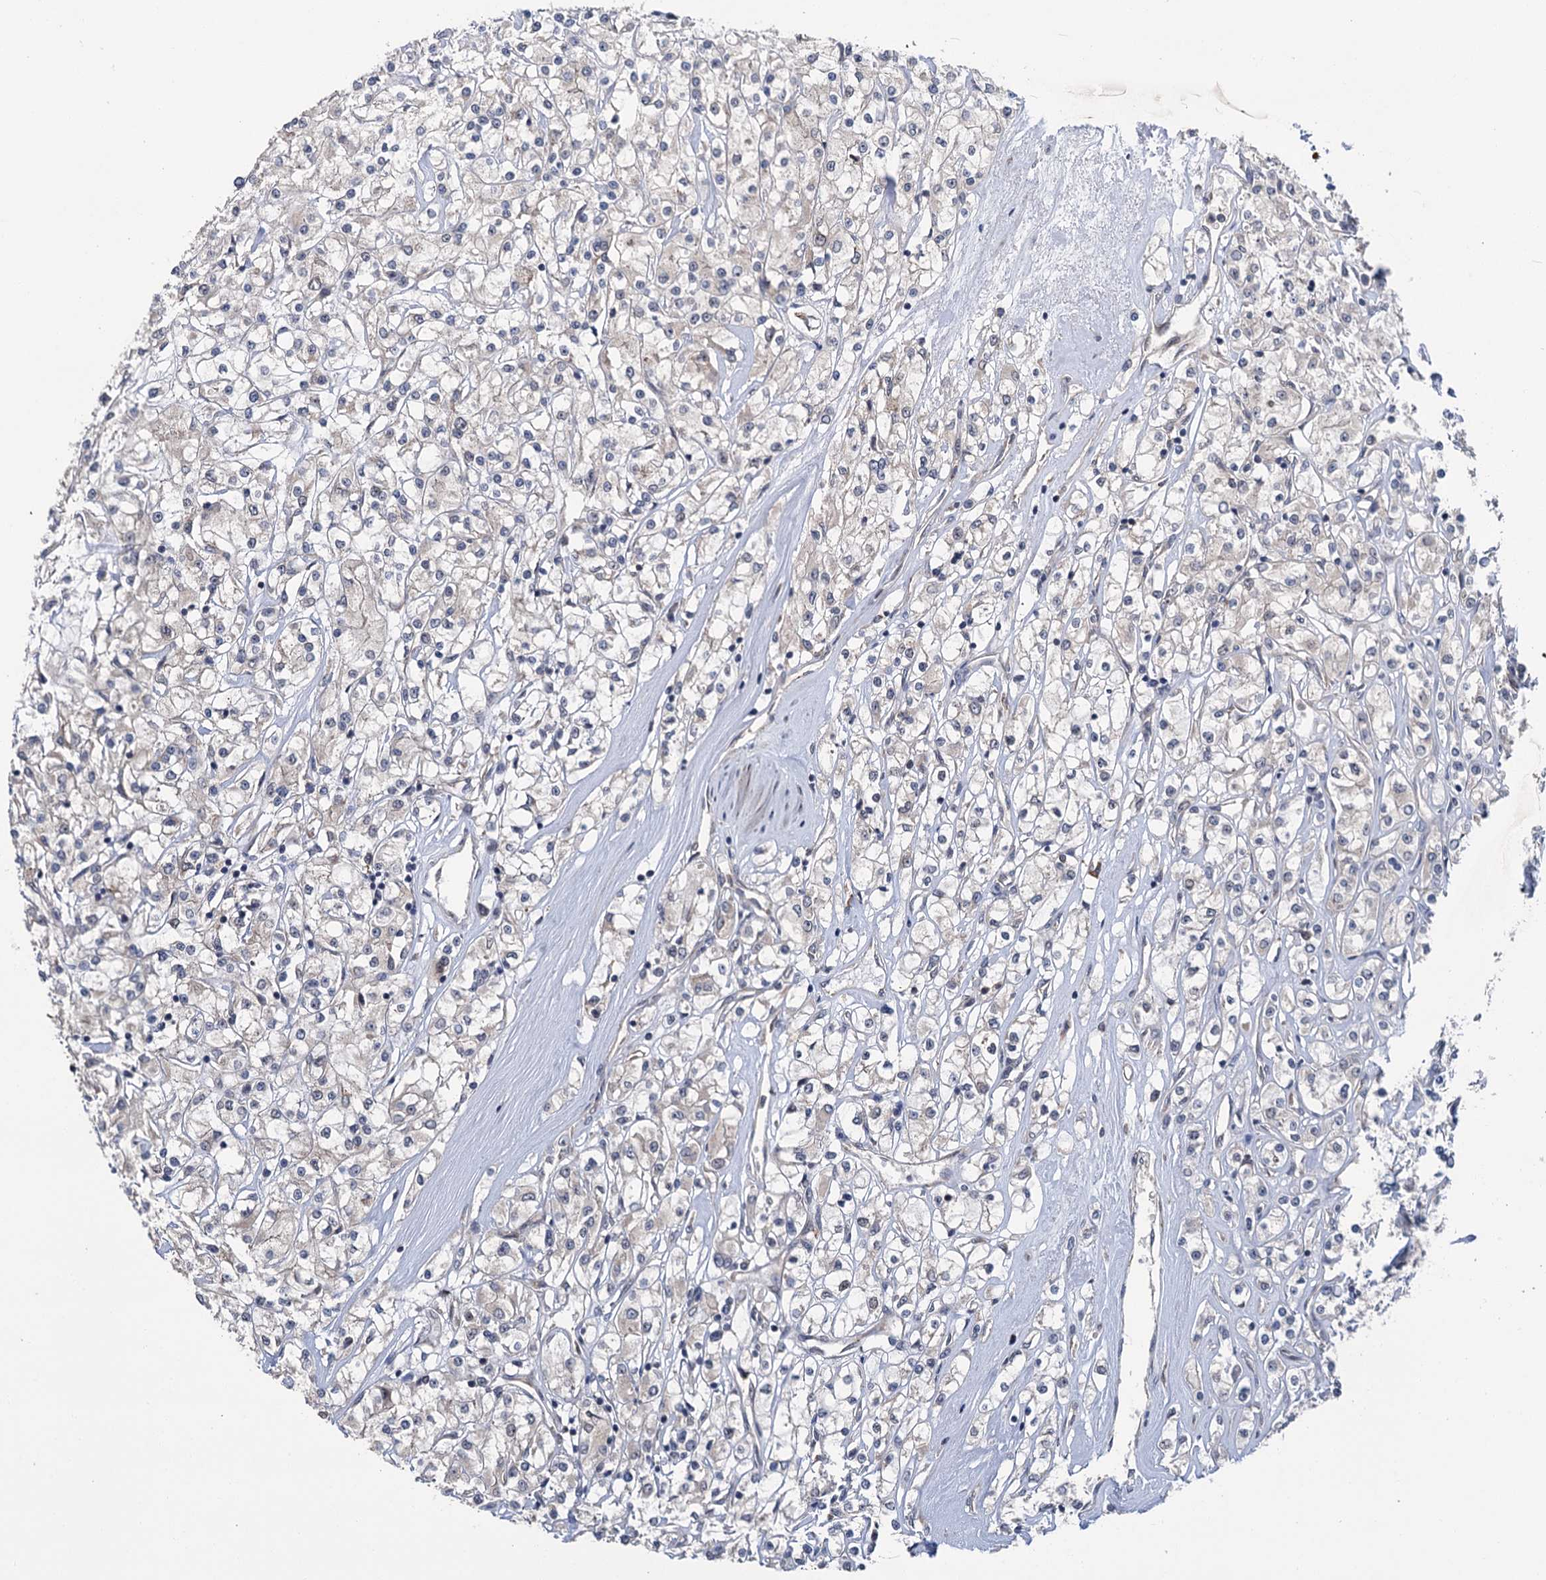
{"staining": {"intensity": "negative", "quantity": "none", "location": "none"}, "tissue": "renal cancer", "cell_type": "Tumor cells", "image_type": "cancer", "snomed": [{"axis": "morphology", "description": "Adenocarcinoma, NOS"}, {"axis": "topography", "description": "Kidney"}], "caption": "Tumor cells are negative for protein expression in human renal cancer (adenocarcinoma).", "gene": "KANSL2", "patient": {"sex": "female", "age": 59}}